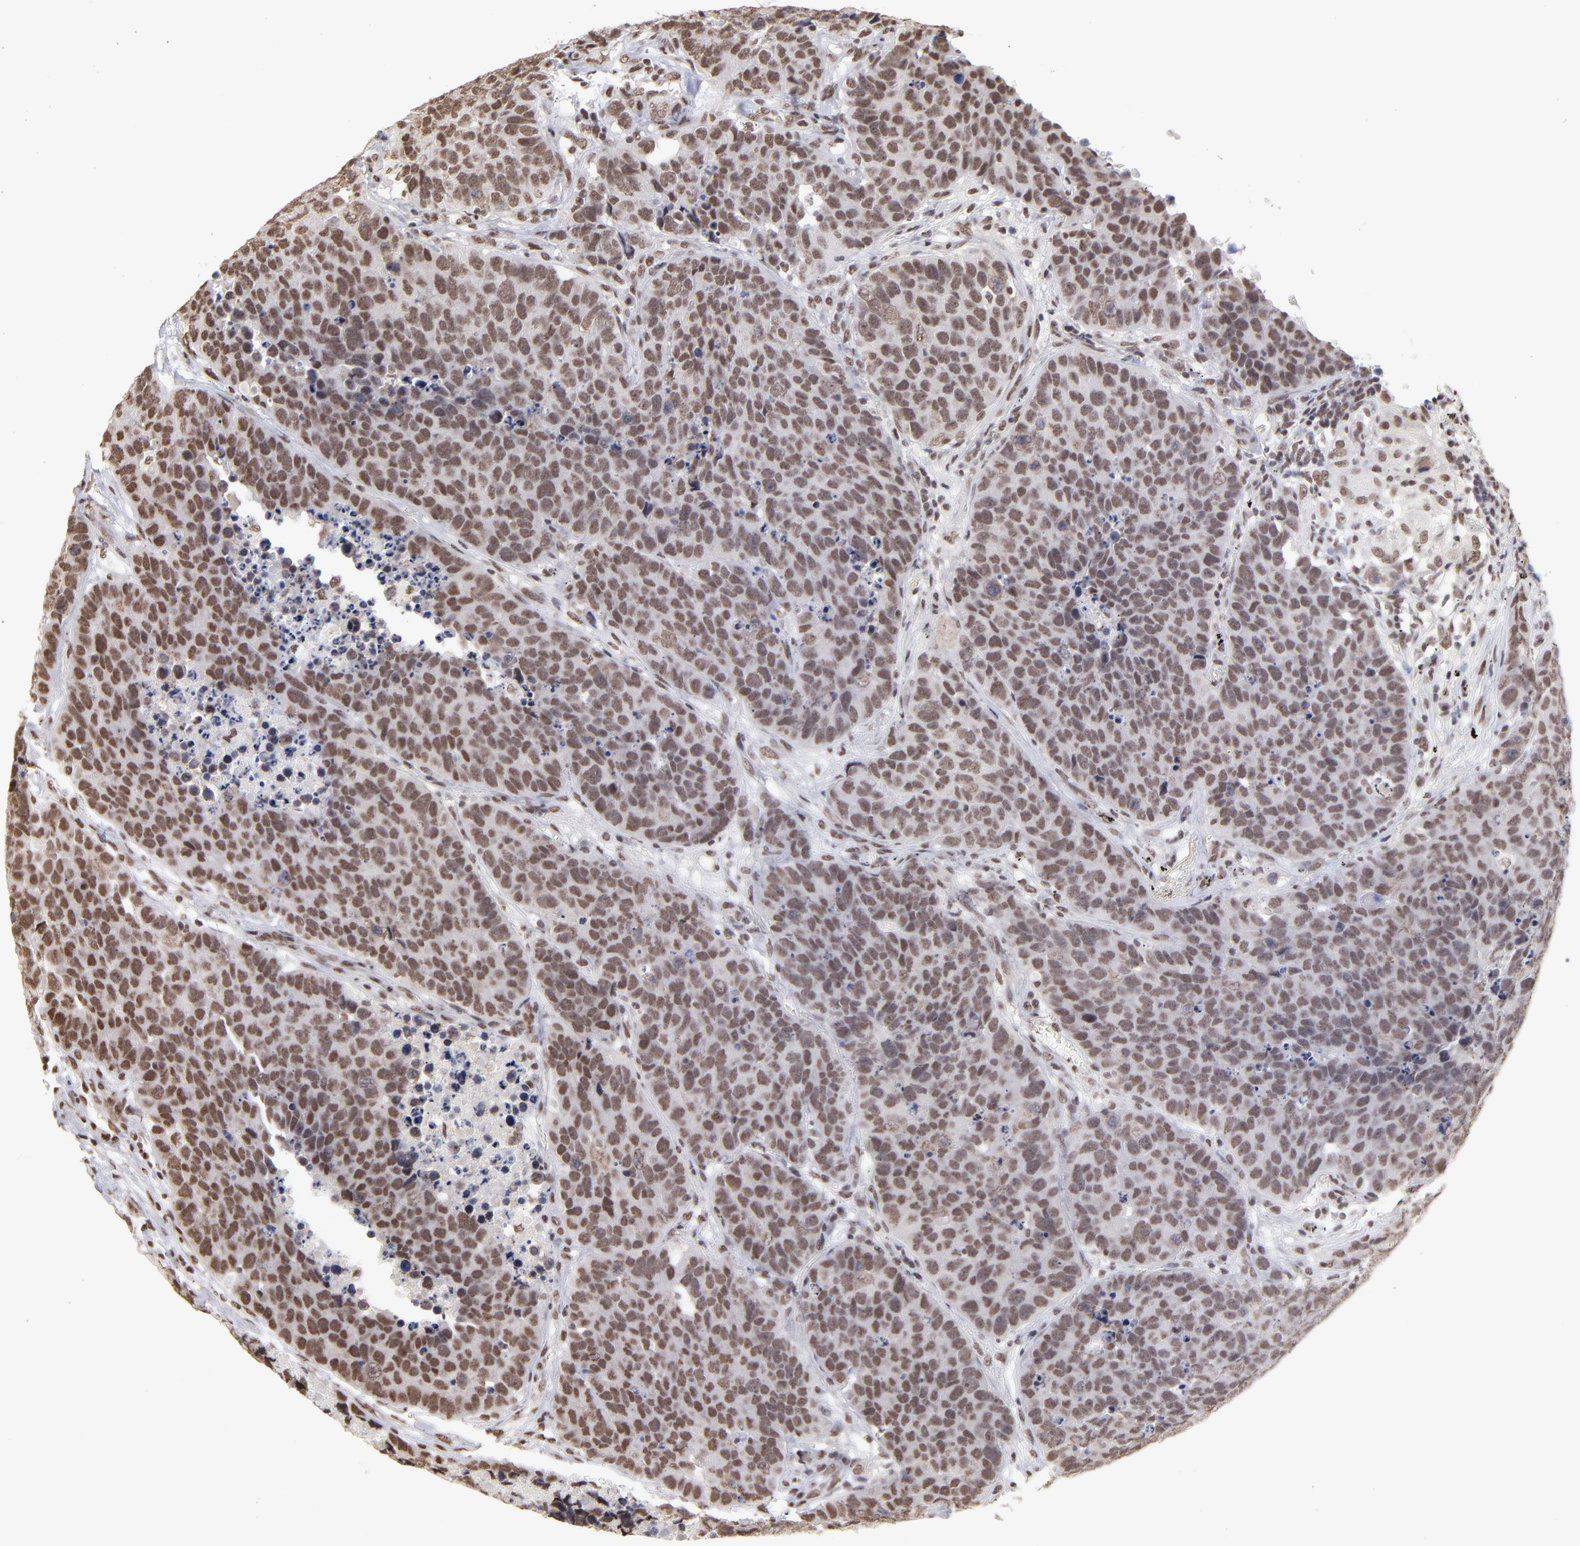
{"staining": {"intensity": "moderate", "quantity": ">75%", "location": "nuclear"}, "tissue": "carcinoid", "cell_type": "Tumor cells", "image_type": "cancer", "snomed": [{"axis": "morphology", "description": "Carcinoid, malignant, NOS"}, {"axis": "topography", "description": "Lung"}], "caption": "This micrograph exhibits IHC staining of human carcinoid, with medium moderate nuclear expression in about >75% of tumor cells.", "gene": "ZNF3", "patient": {"sex": "male", "age": 60}}